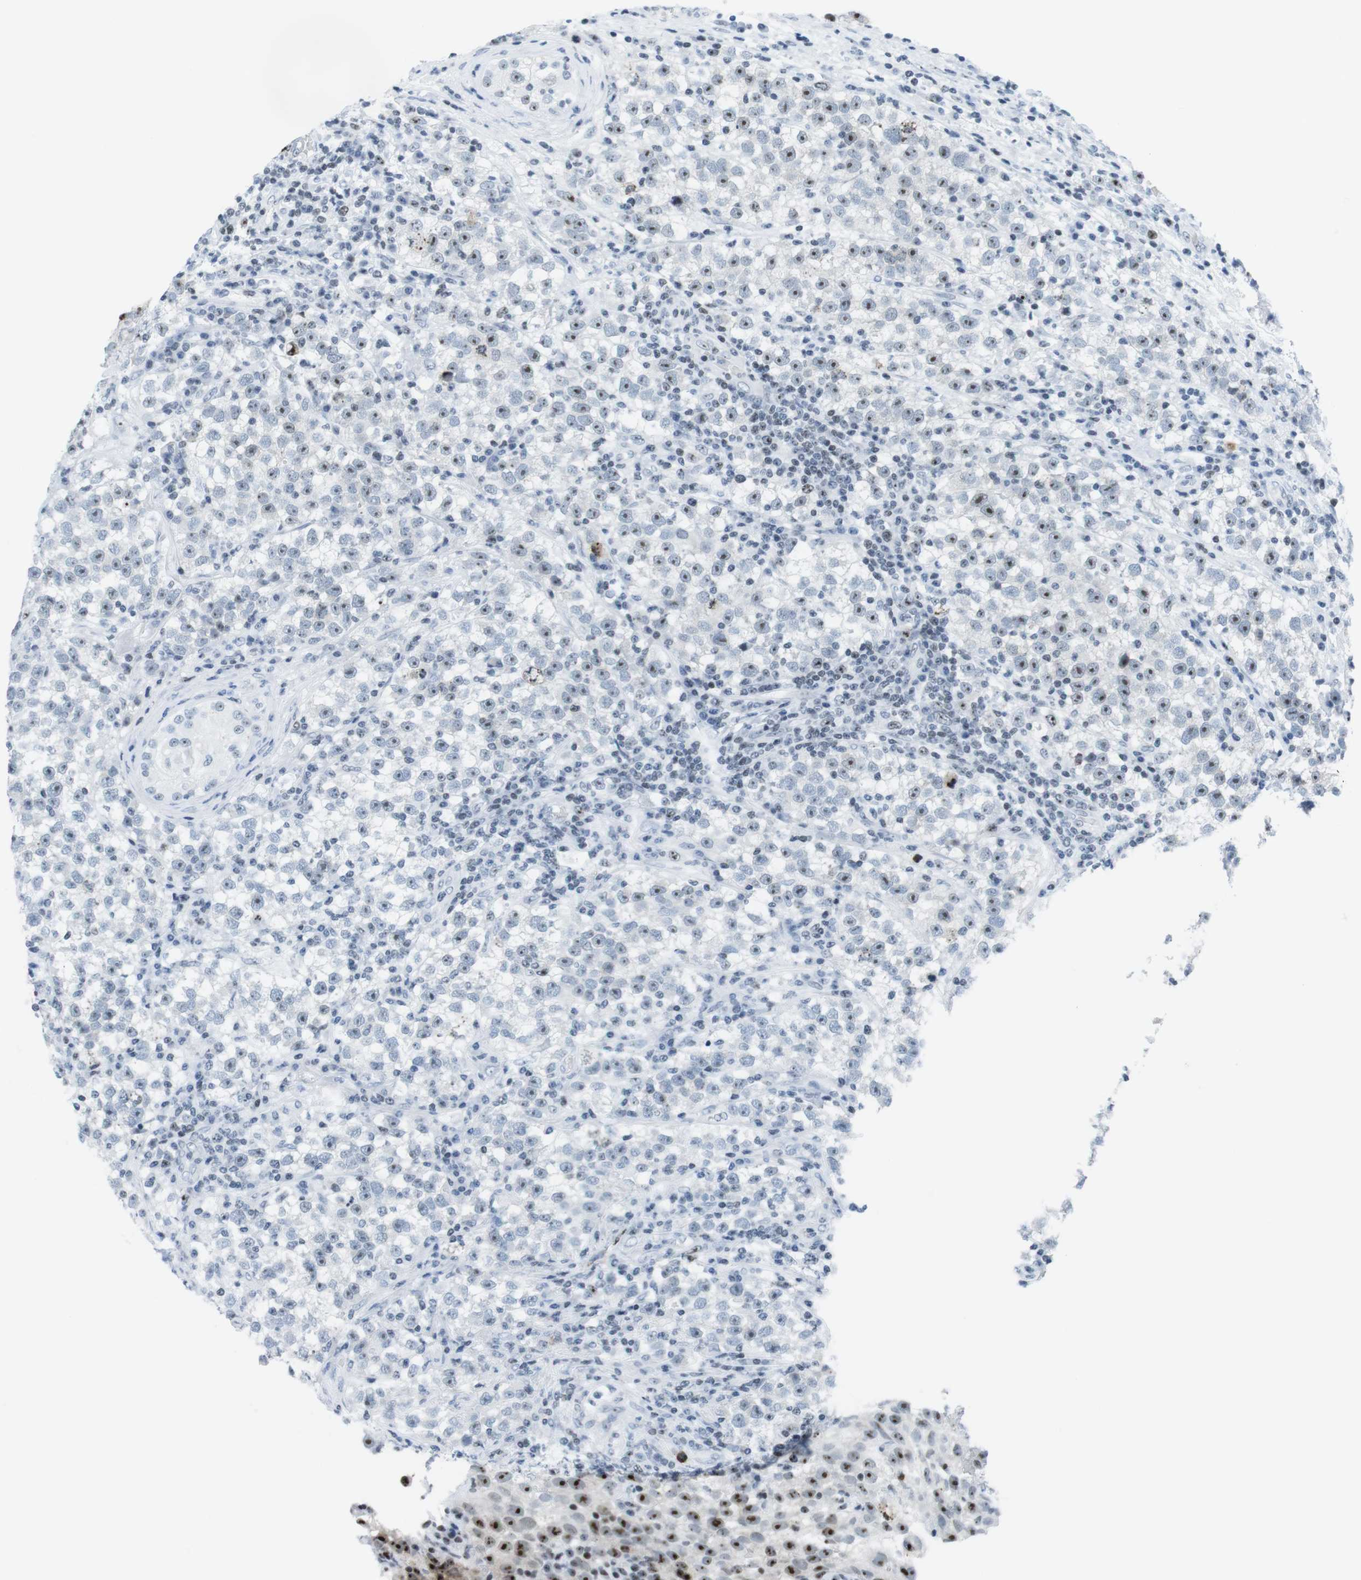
{"staining": {"intensity": "moderate", "quantity": "25%-75%", "location": "nuclear"}, "tissue": "testis cancer", "cell_type": "Tumor cells", "image_type": "cancer", "snomed": [{"axis": "morphology", "description": "Seminoma, NOS"}, {"axis": "topography", "description": "Testis"}], "caption": "Approximately 25%-75% of tumor cells in human testis cancer (seminoma) demonstrate moderate nuclear protein staining as visualized by brown immunohistochemical staining.", "gene": "NIFK", "patient": {"sex": "male", "age": 22}}